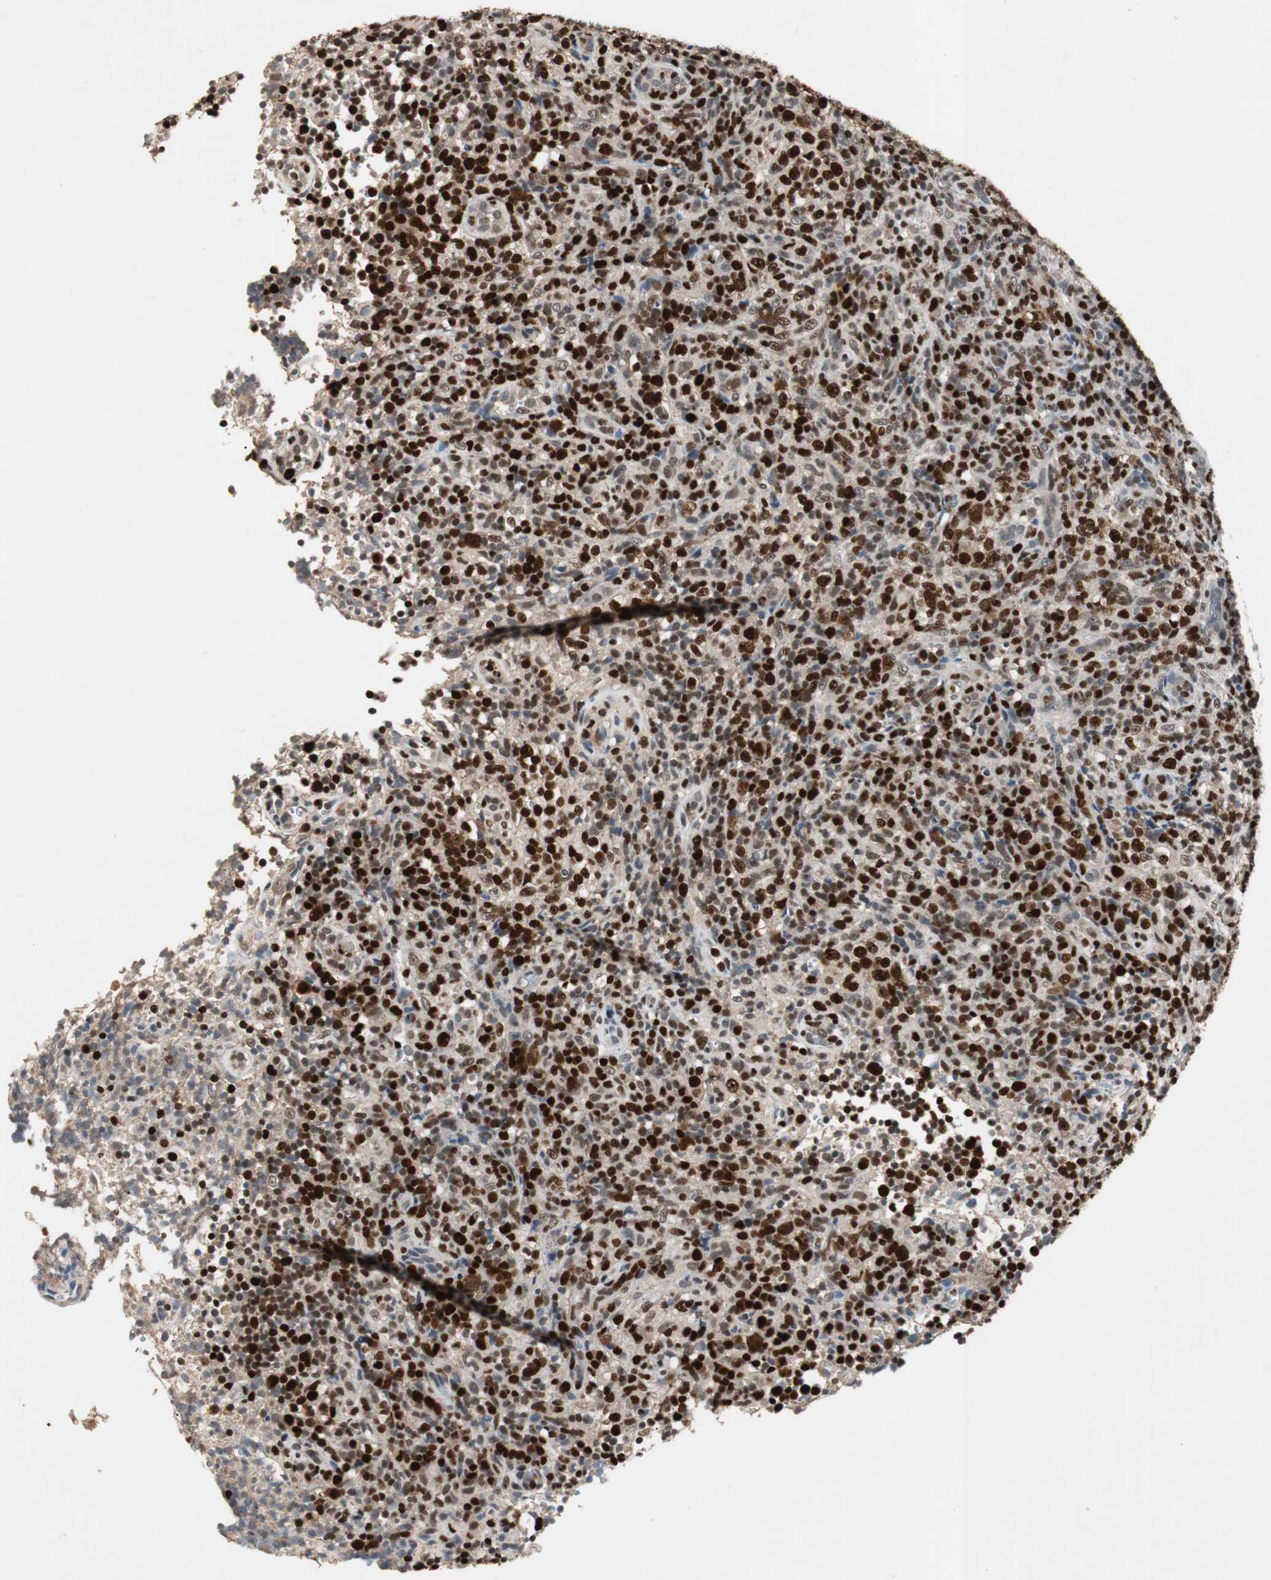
{"staining": {"intensity": "strong", "quantity": ">75%", "location": "nuclear"}, "tissue": "lymphoma", "cell_type": "Tumor cells", "image_type": "cancer", "snomed": [{"axis": "morphology", "description": "Malignant lymphoma, non-Hodgkin's type, High grade"}, {"axis": "topography", "description": "Lymph node"}], "caption": "There is high levels of strong nuclear positivity in tumor cells of lymphoma, as demonstrated by immunohistochemical staining (brown color).", "gene": "FEN1", "patient": {"sex": "female", "age": 76}}